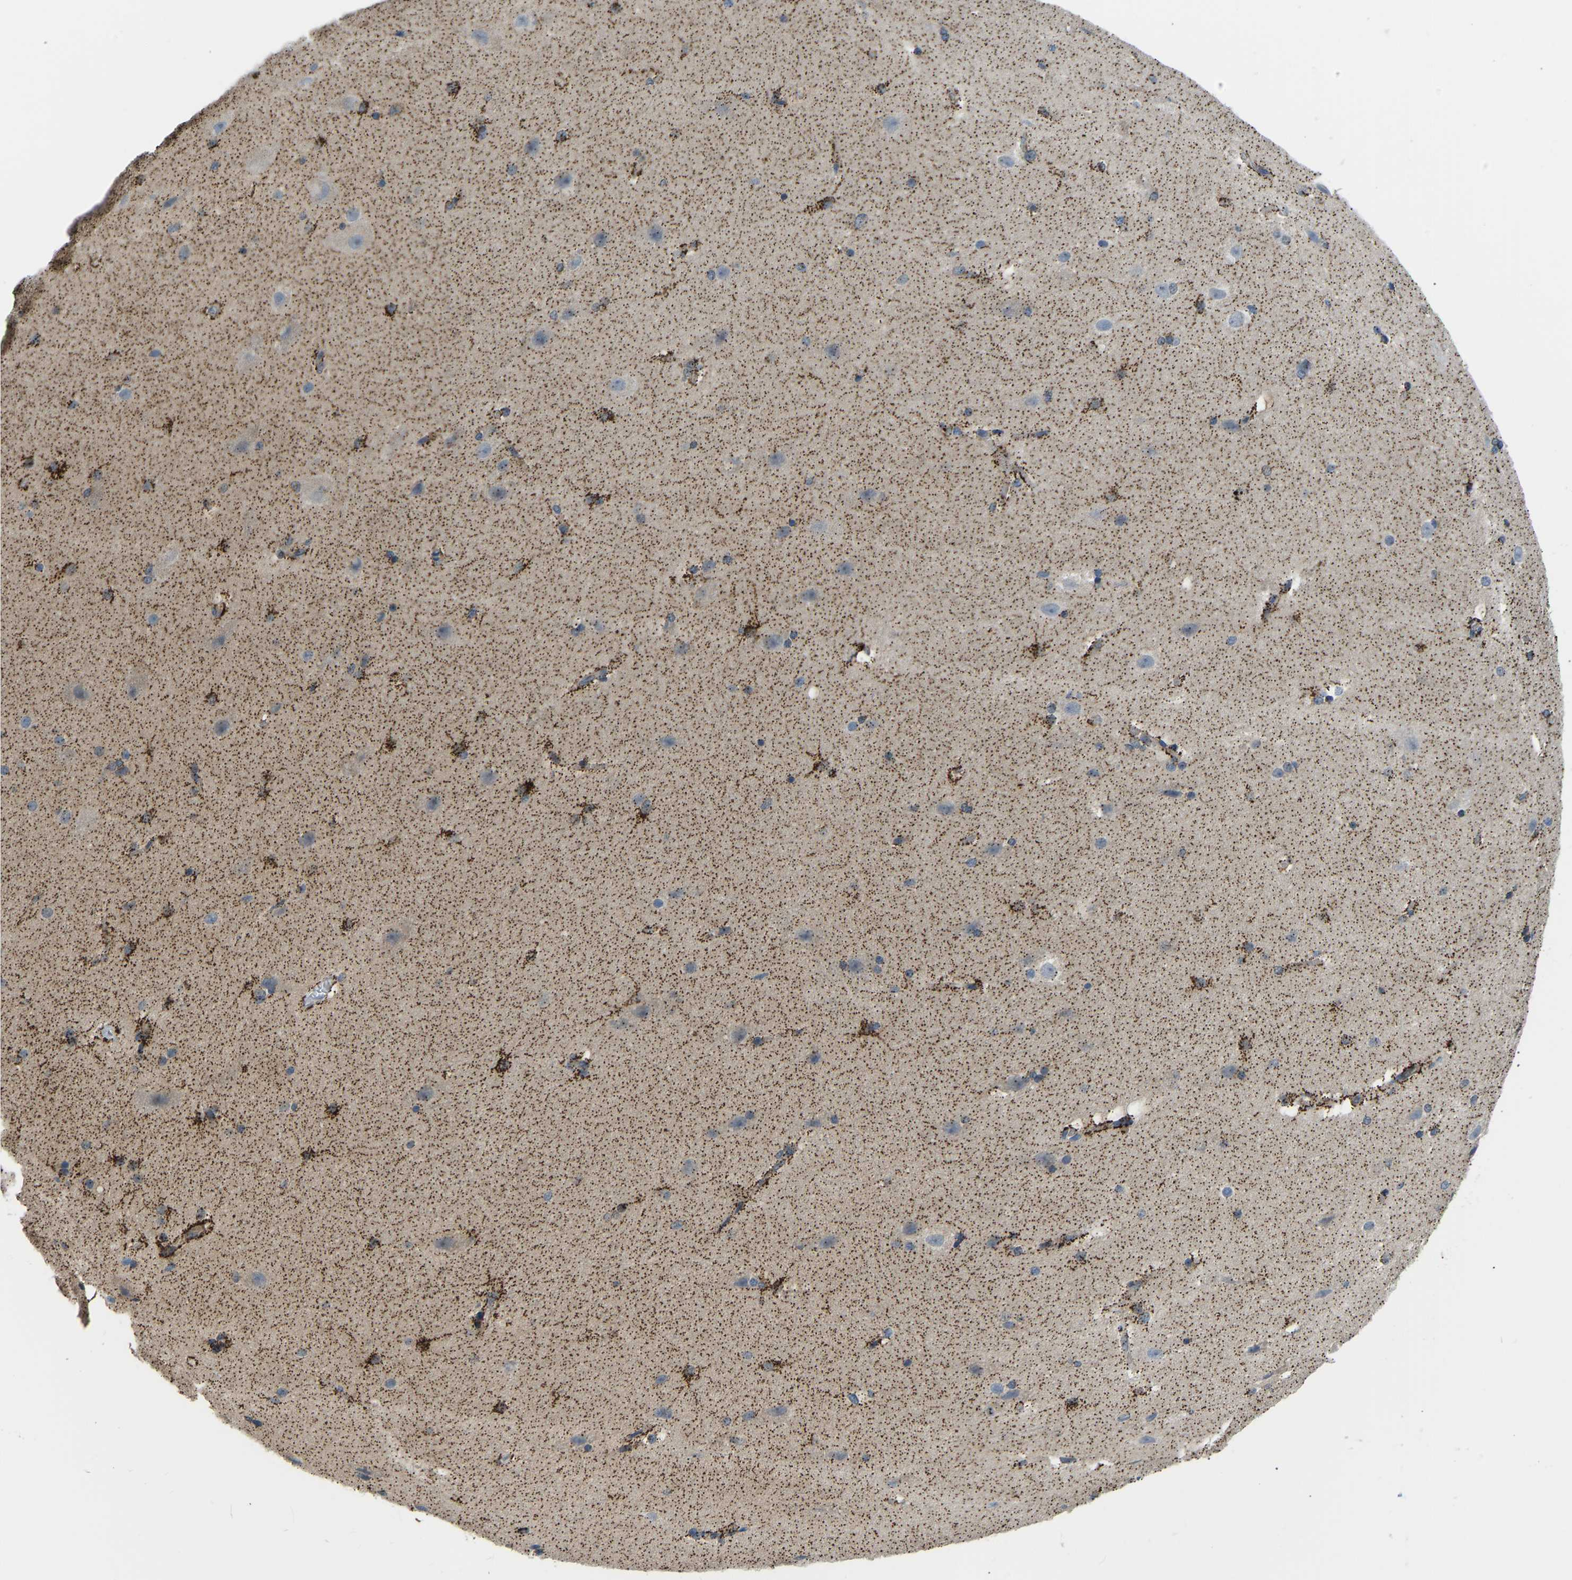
{"staining": {"intensity": "strong", "quantity": ">75%", "location": "cytoplasmic/membranous"}, "tissue": "cerebral cortex", "cell_type": "Endothelial cells", "image_type": "normal", "snomed": [{"axis": "morphology", "description": "Normal tissue, NOS"}, {"axis": "topography", "description": "Cerebral cortex"}, {"axis": "topography", "description": "Hippocampus"}], "caption": "Immunohistochemical staining of benign cerebral cortex demonstrates >75% levels of strong cytoplasmic/membranous protein positivity in approximately >75% of endothelial cells. (Brightfield microscopy of DAB IHC at high magnification).", "gene": "RBP1", "patient": {"sex": "female", "age": 19}}